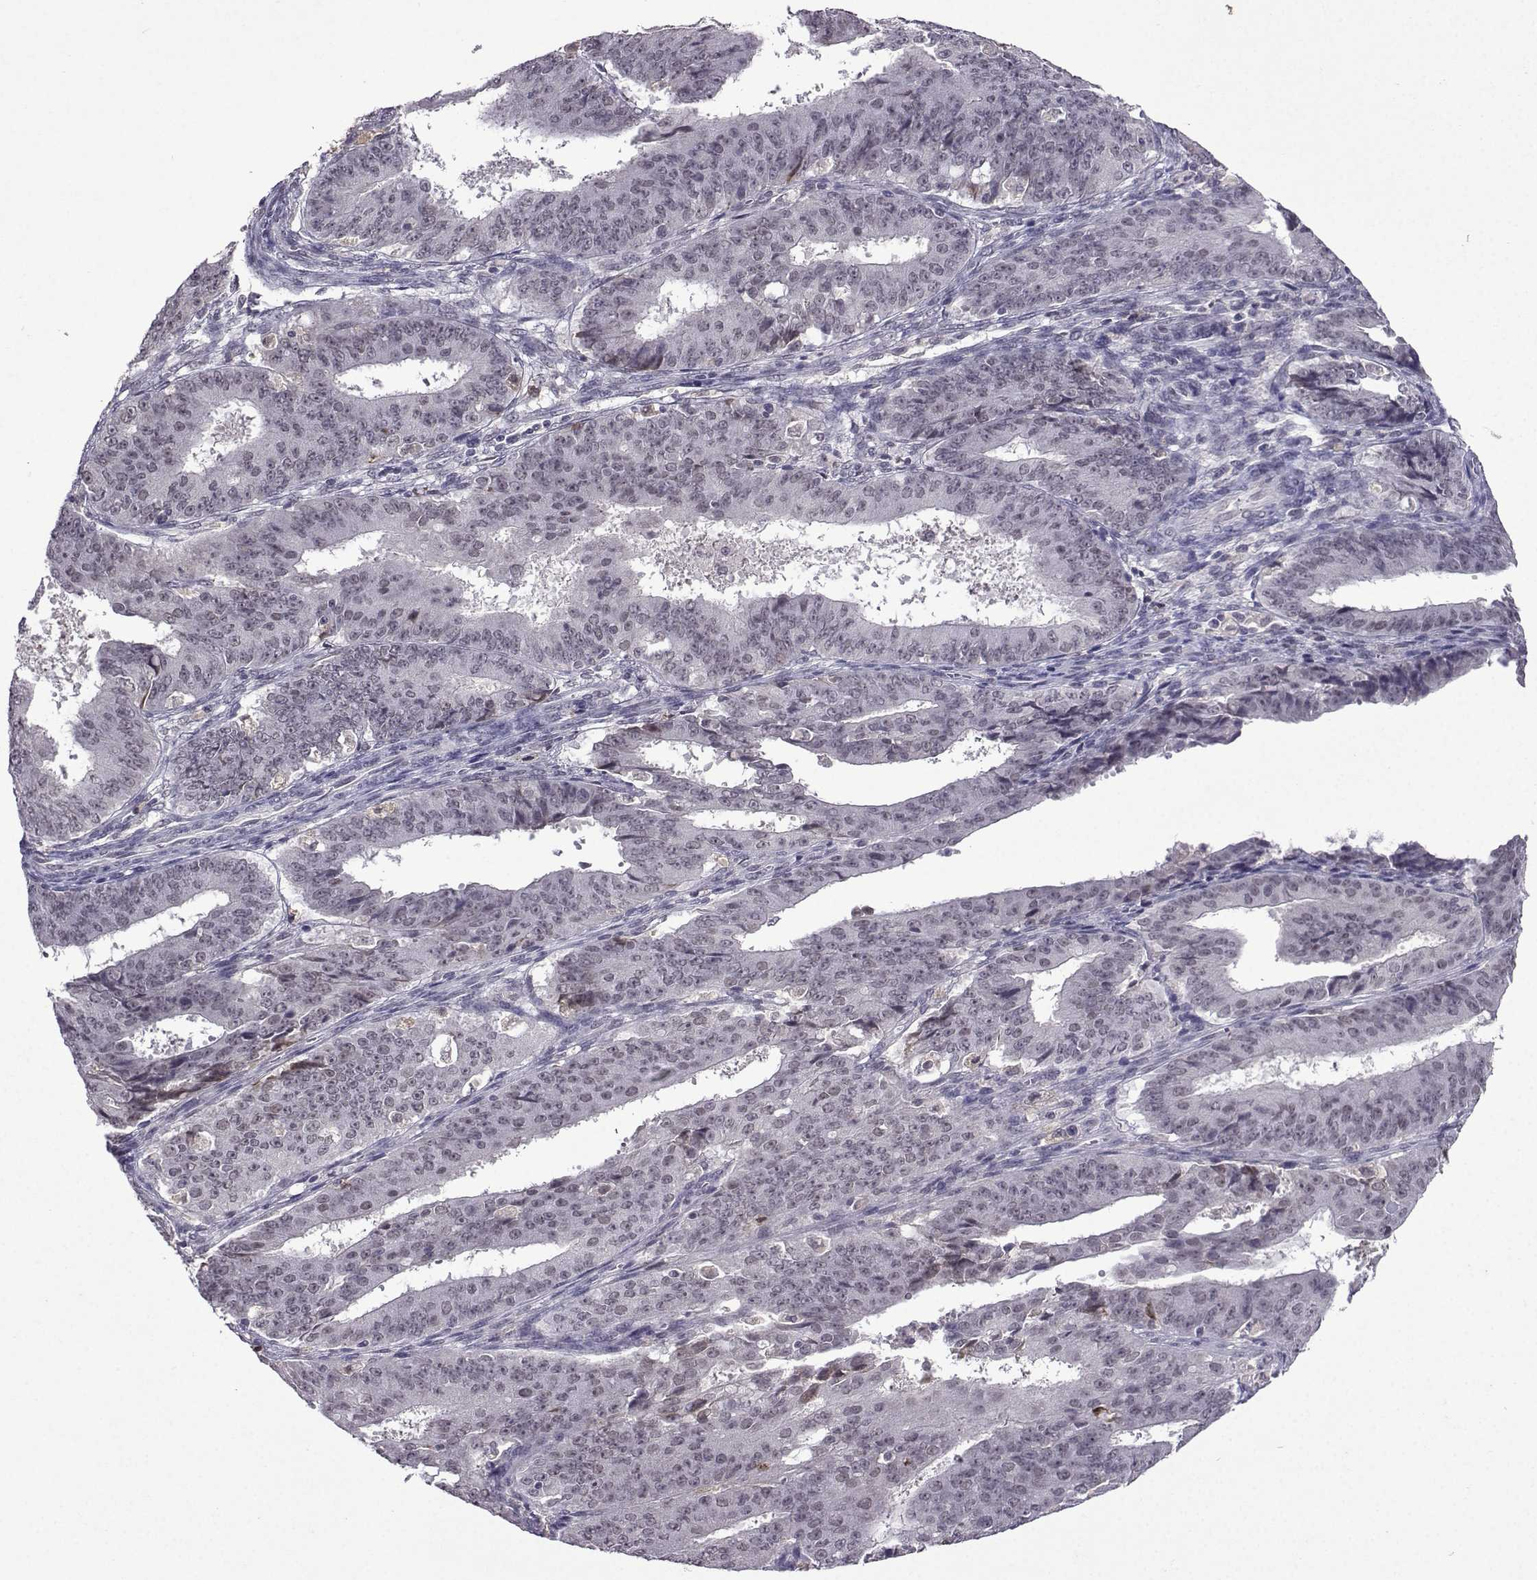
{"staining": {"intensity": "negative", "quantity": "none", "location": "none"}, "tissue": "ovarian cancer", "cell_type": "Tumor cells", "image_type": "cancer", "snomed": [{"axis": "morphology", "description": "Carcinoma, endometroid"}, {"axis": "topography", "description": "Ovary"}], "caption": "Ovarian cancer (endometroid carcinoma) was stained to show a protein in brown. There is no significant positivity in tumor cells. (Brightfield microscopy of DAB IHC at high magnification).", "gene": "CCL28", "patient": {"sex": "female", "age": 42}}